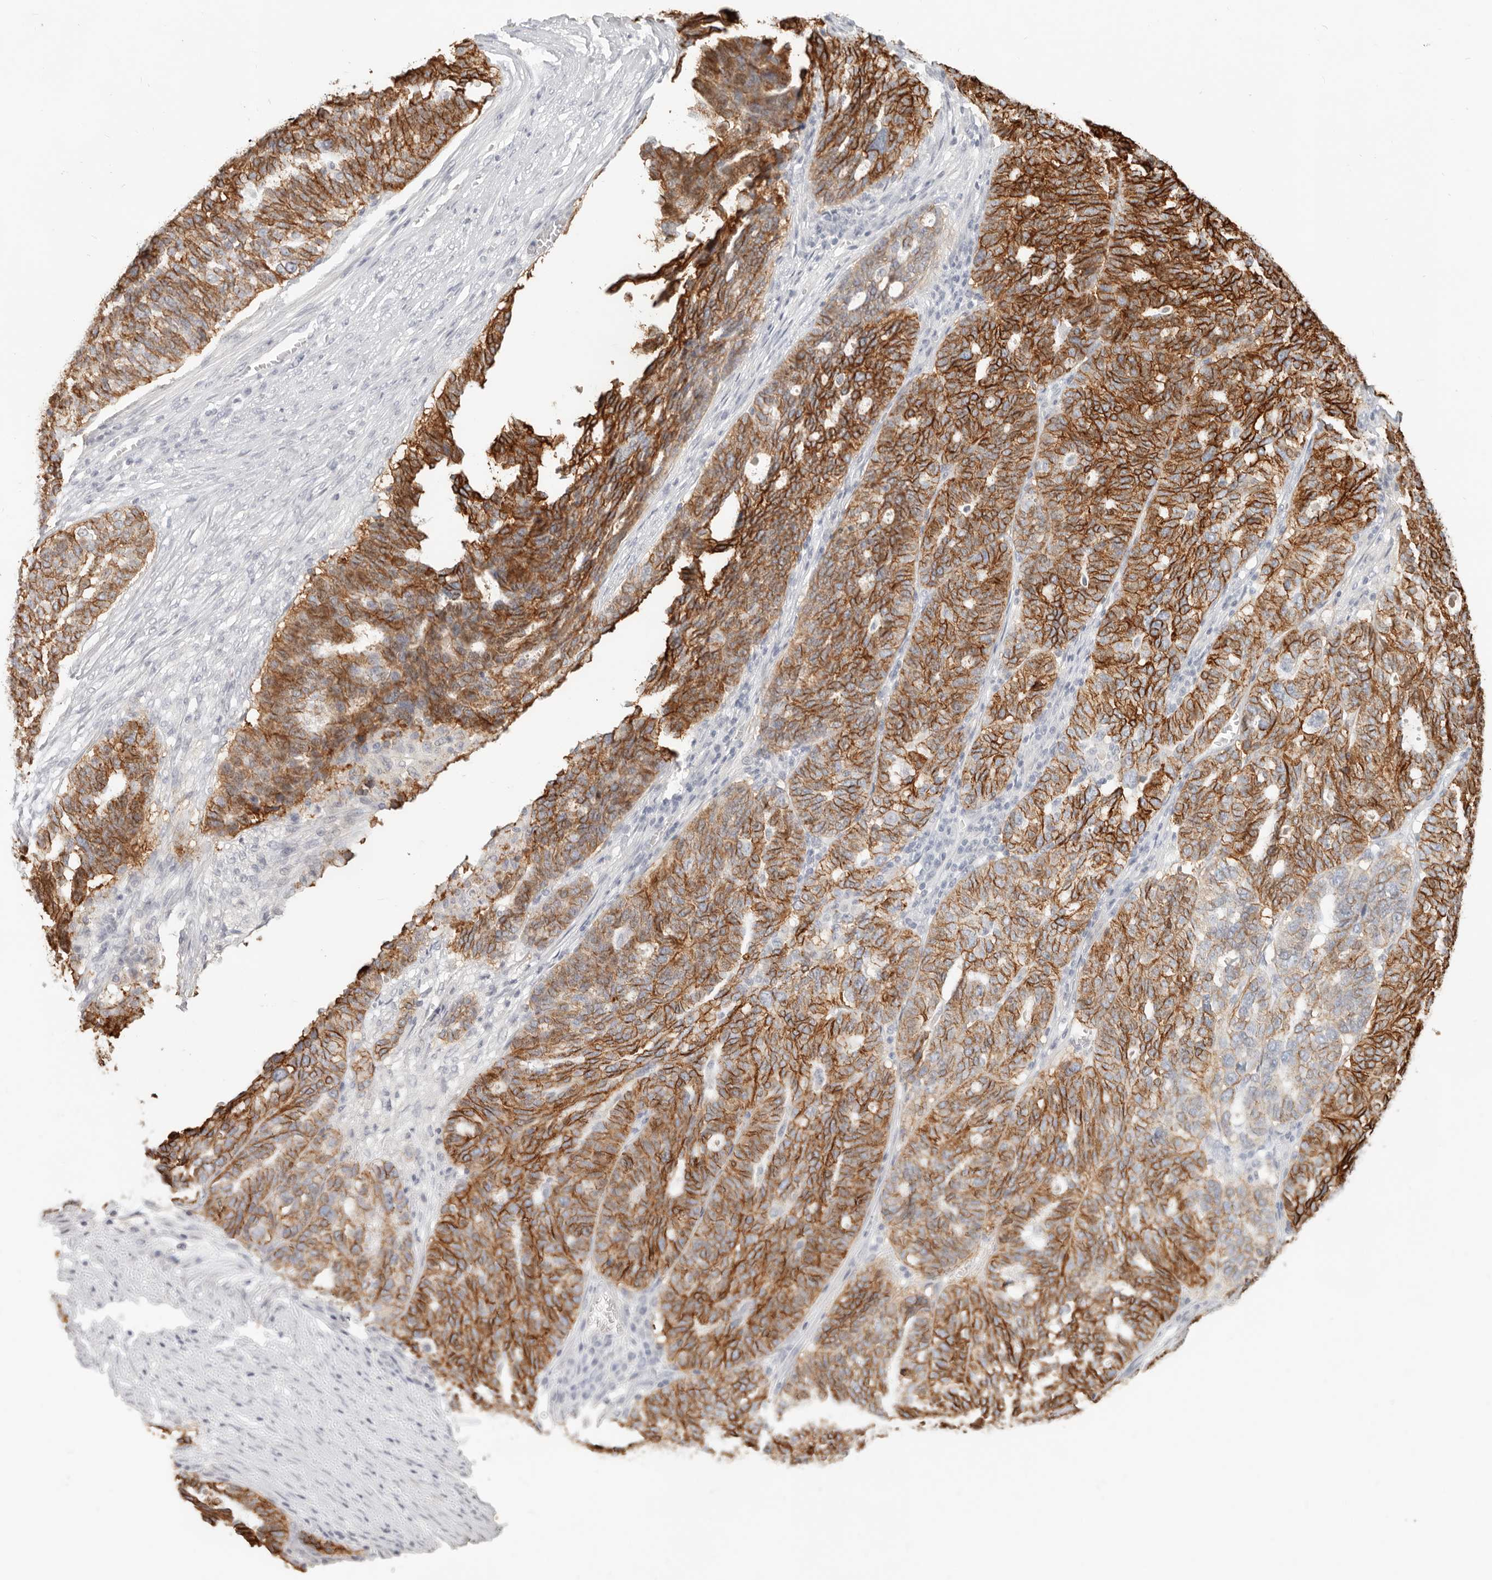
{"staining": {"intensity": "moderate", "quantity": ">75%", "location": "cytoplasmic/membranous"}, "tissue": "ovarian cancer", "cell_type": "Tumor cells", "image_type": "cancer", "snomed": [{"axis": "morphology", "description": "Cystadenocarcinoma, serous, NOS"}, {"axis": "topography", "description": "Ovary"}], "caption": "Ovarian cancer (serous cystadenocarcinoma) stained for a protein reveals moderate cytoplasmic/membranous positivity in tumor cells. The protein of interest is stained brown, and the nuclei are stained in blue (DAB (3,3'-diaminobenzidine) IHC with brightfield microscopy, high magnification).", "gene": "EPCAM", "patient": {"sex": "female", "age": 59}}